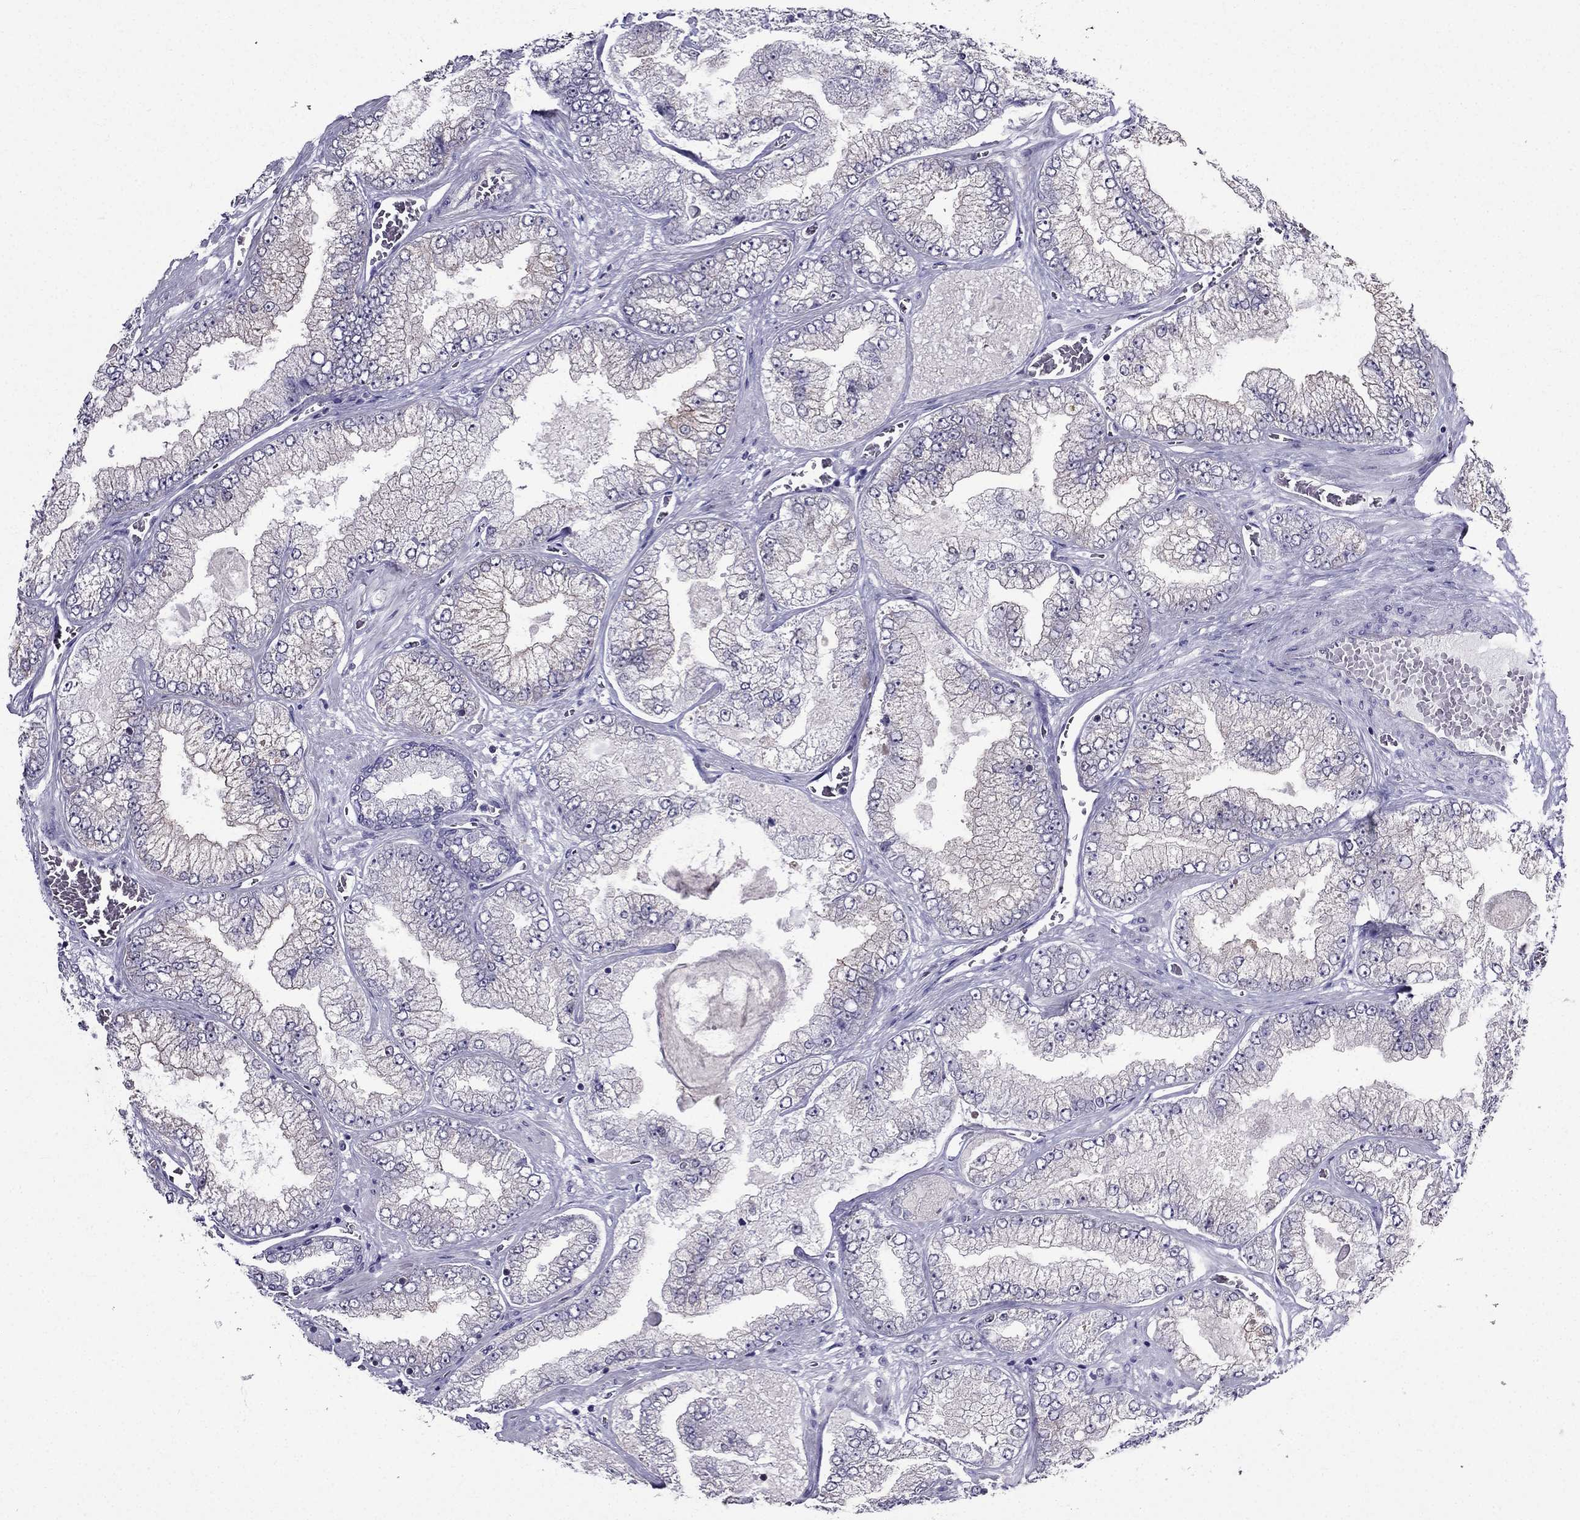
{"staining": {"intensity": "negative", "quantity": "none", "location": "none"}, "tissue": "prostate cancer", "cell_type": "Tumor cells", "image_type": "cancer", "snomed": [{"axis": "morphology", "description": "Adenocarcinoma, Low grade"}, {"axis": "topography", "description": "Prostate"}], "caption": "Tumor cells show no significant expression in adenocarcinoma (low-grade) (prostate).", "gene": "AAK1", "patient": {"sex": "male", "age": 57}}